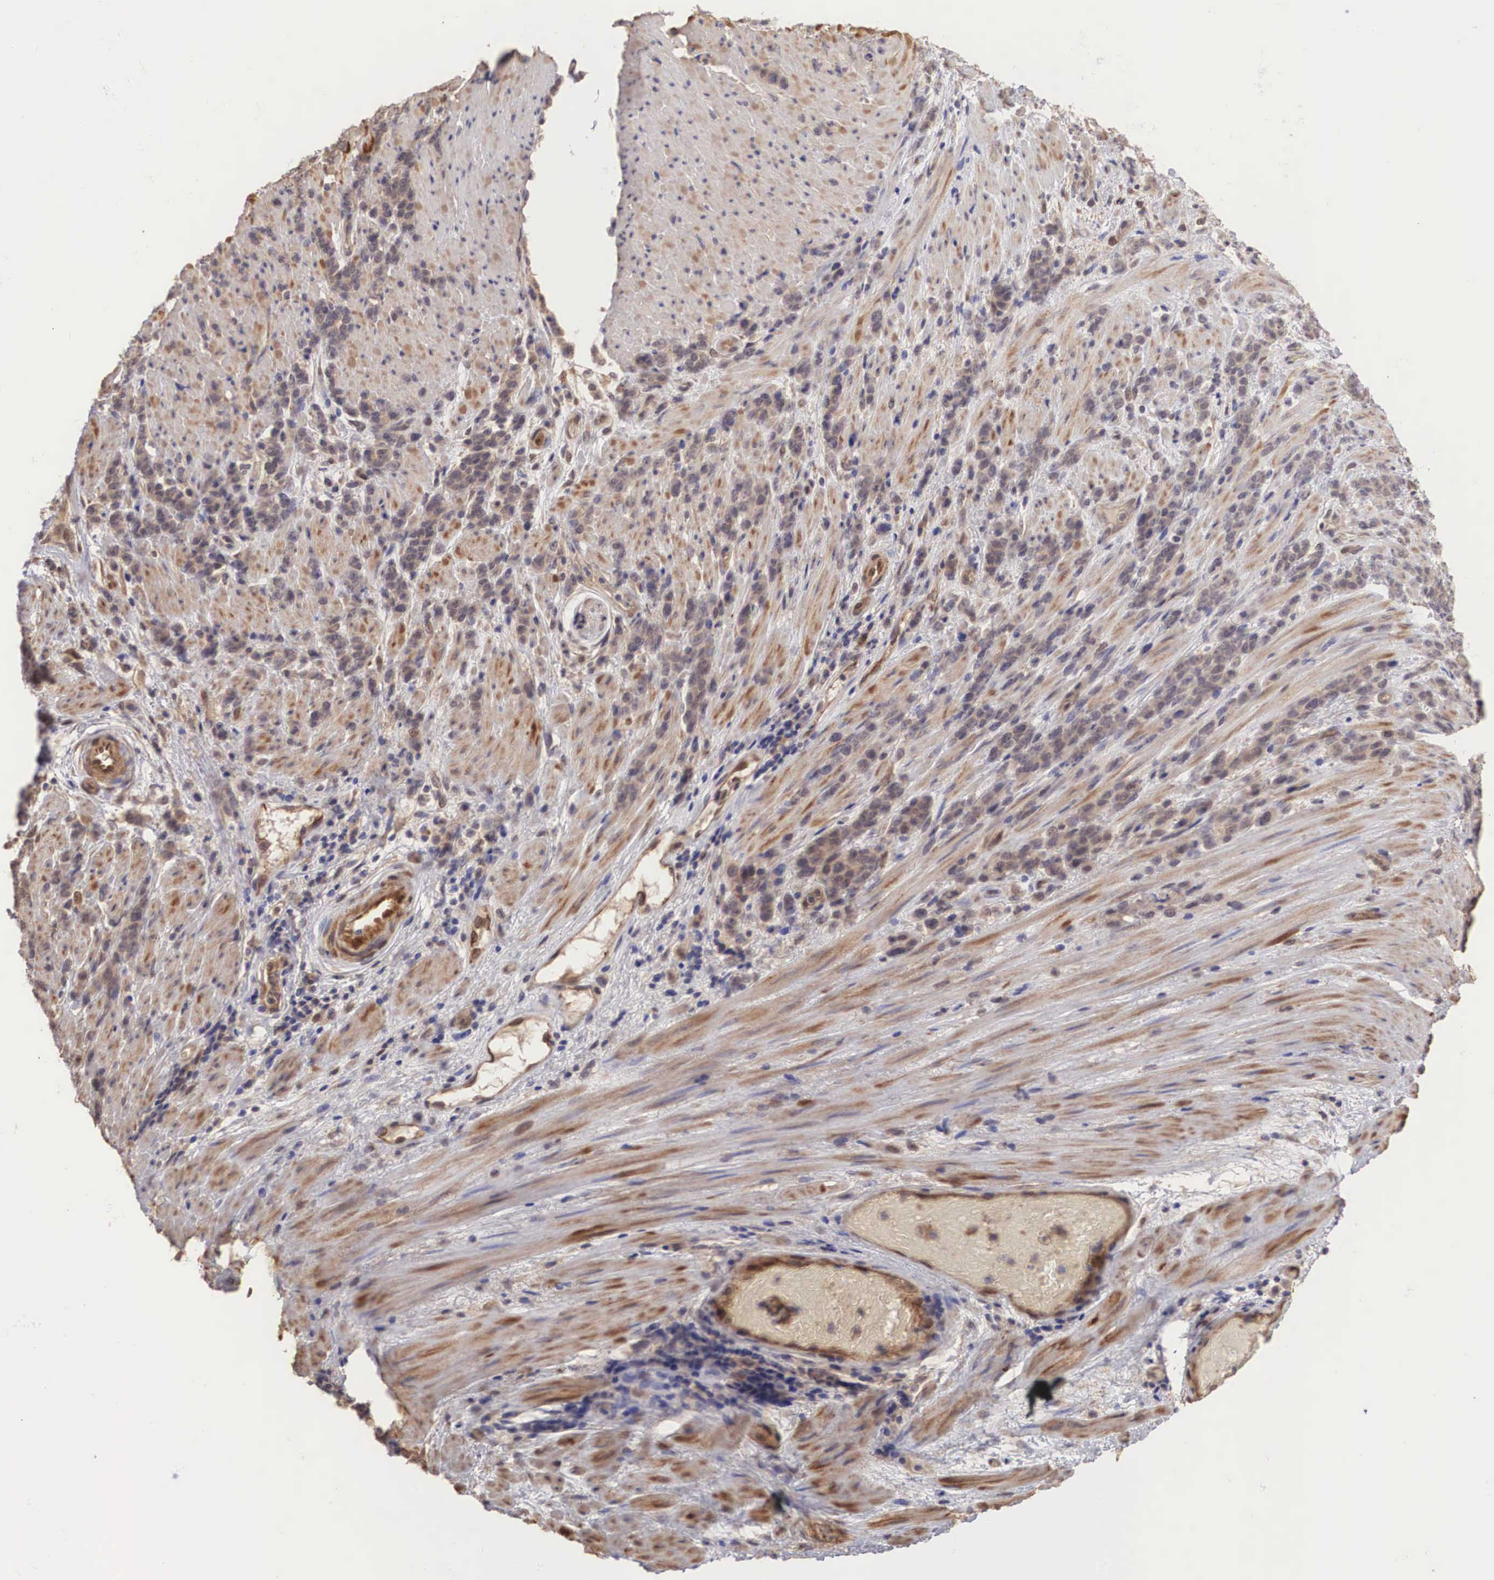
{"staining": {"intensity": "weak", "quantity": ">75%", "location": "cytoplasmic/membranous"}, "tissue": "stomach cancer", "cell_type": "Tumor cells", "image_type": "cancer", "snomed": [{"axis": "morphology", "description": "Adenocarcinoma, NOS"}, {"axis": "topography", "description": "Stomach, lower"}], "caption": "Immunohistochemical staining of stomach adenocarcinoma displays weak cytoplasmic/membranous protein staining in approximately >75% of tumor cells.", "gene": "DNAJB7", "patient": {"sex": "male", "age": 88}}